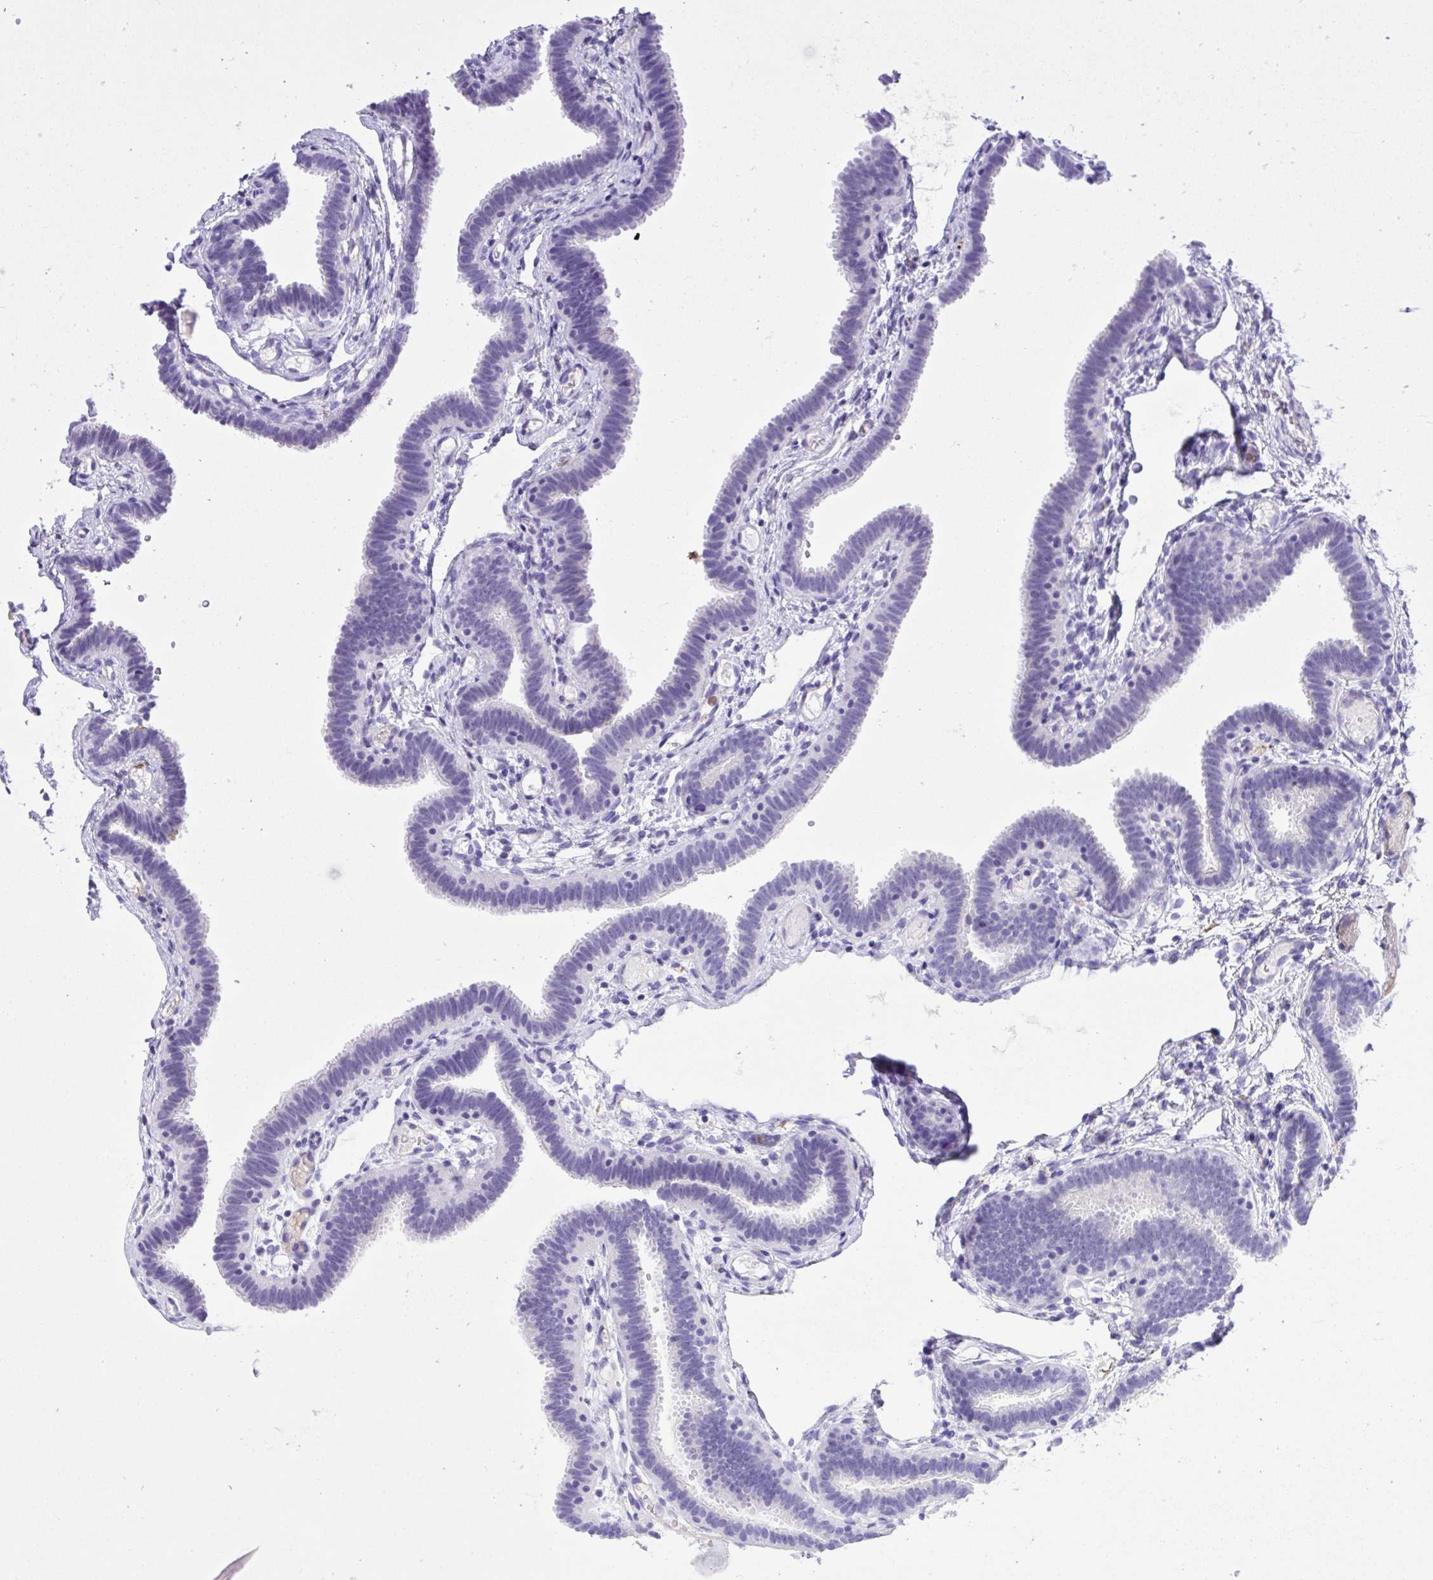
{"staining": {"intensity": "negative", "quantity": "none", "location": "none"}, "tissue": "fallopian tube", "cell_type": "Glandular cells", "image_type": "normal", "snomed": [{"axis": "morphology", "description": "Normal tissue, NOS"}, {"axis": "topography", "description": "Fallopian tube"}], "caption": "DAB (3,3'-diaminobenzidine) immunohistochemical staining of benign human fallopian tube reveals no significant positivity in glandular cells. (DAB immunohistochemistry with hematoxylin counter stain).", "gene": "ST6GALNAC3", "patient": {"sex": "female", "age": 37}}